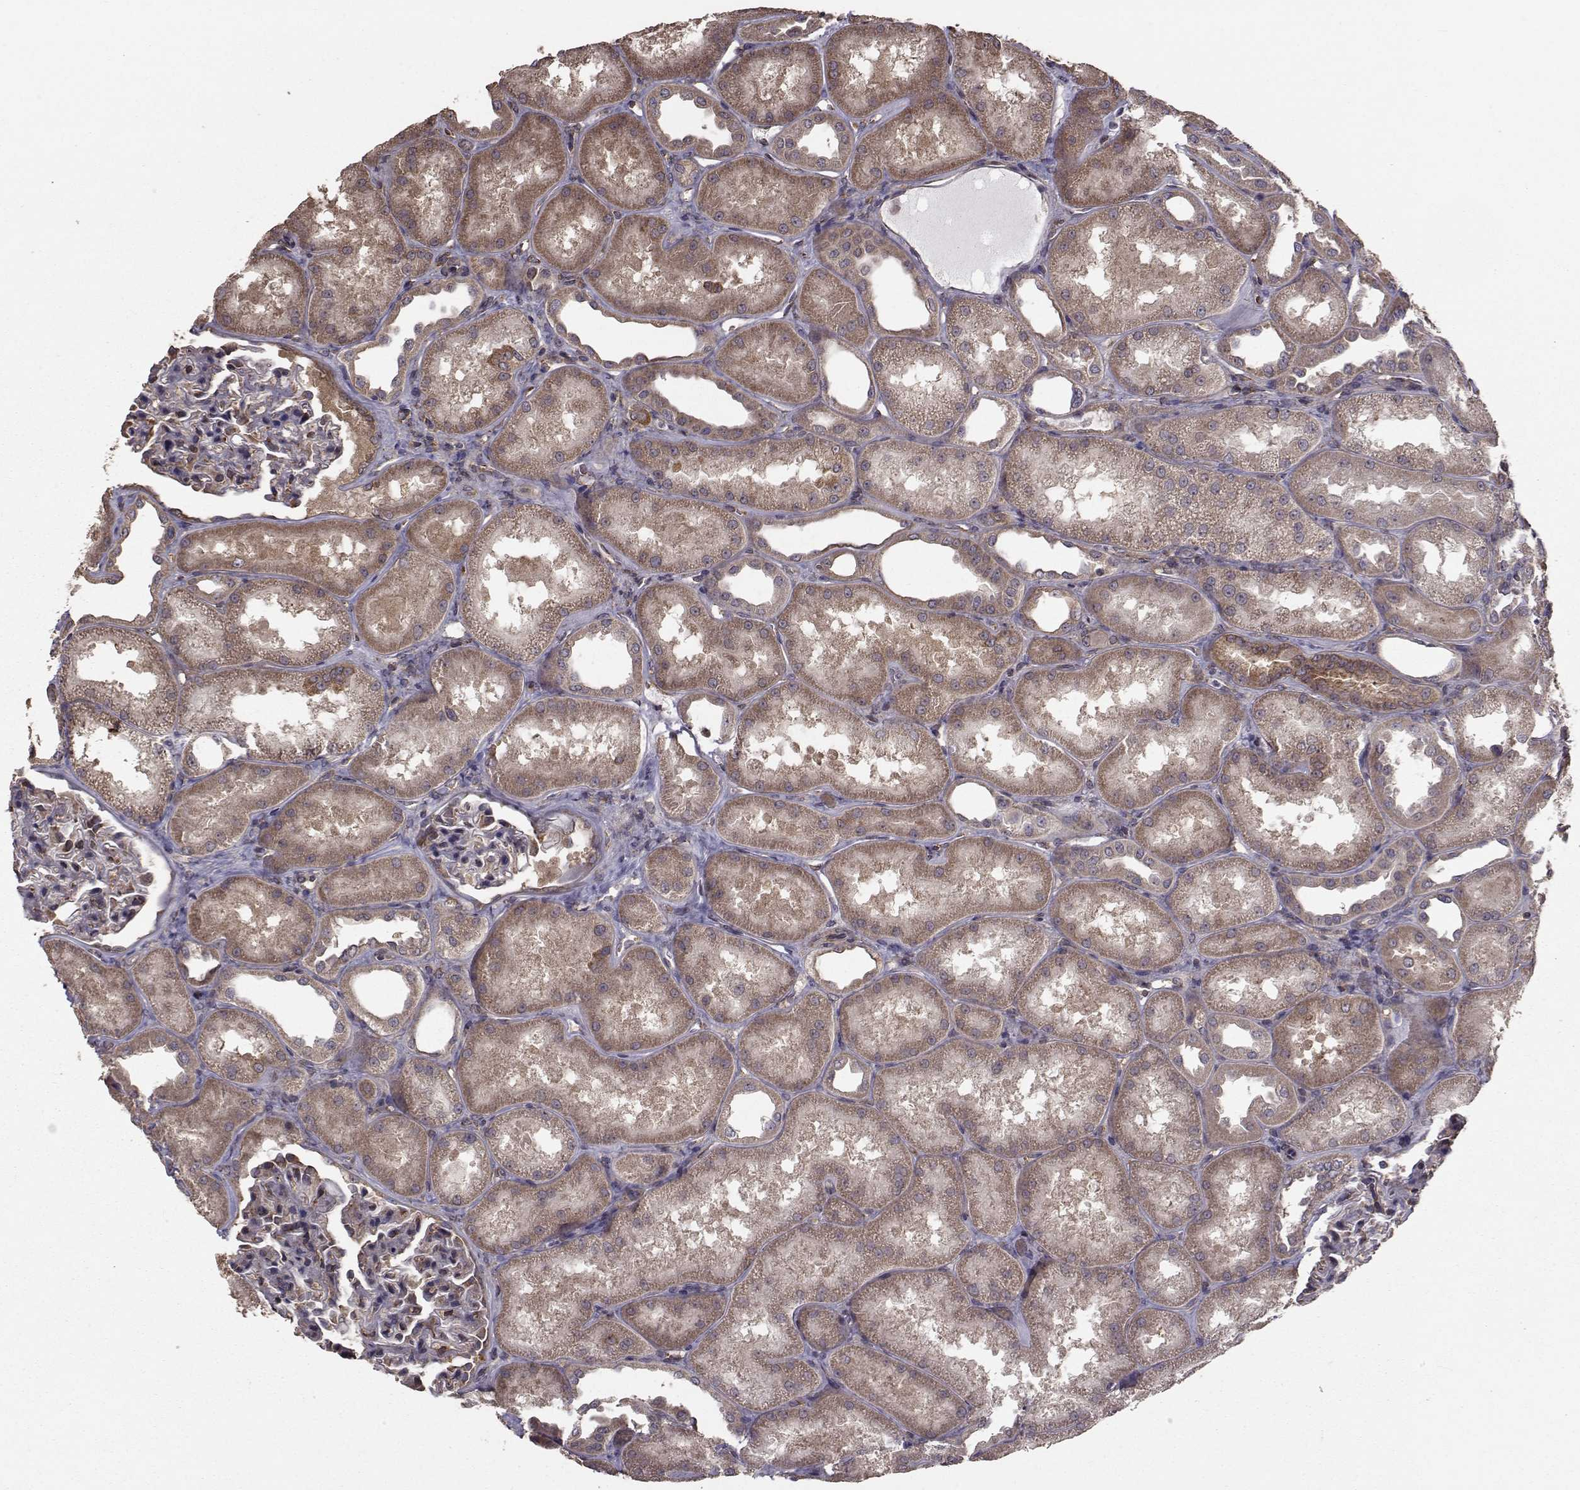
{"staining": {"intensity": "negative", "quantity": "none", "location": "none"}, "tissue": "kidney", "cell_type": "Cells in glomeruli", "image_type": "normal", "snomed": [{"axis": "morphology", "description": "Normal tissue, NOS"}, {"axis": "topography", "description": "Kidney"}], "caption": "Cells in glomeruli show no significant positivity in benign kidney. (Immunohistochemistry (ihc), brightfield microscopy, high magnification).", "gene": "TRIP10", "patient": {"sex": "male", "age": 61}}